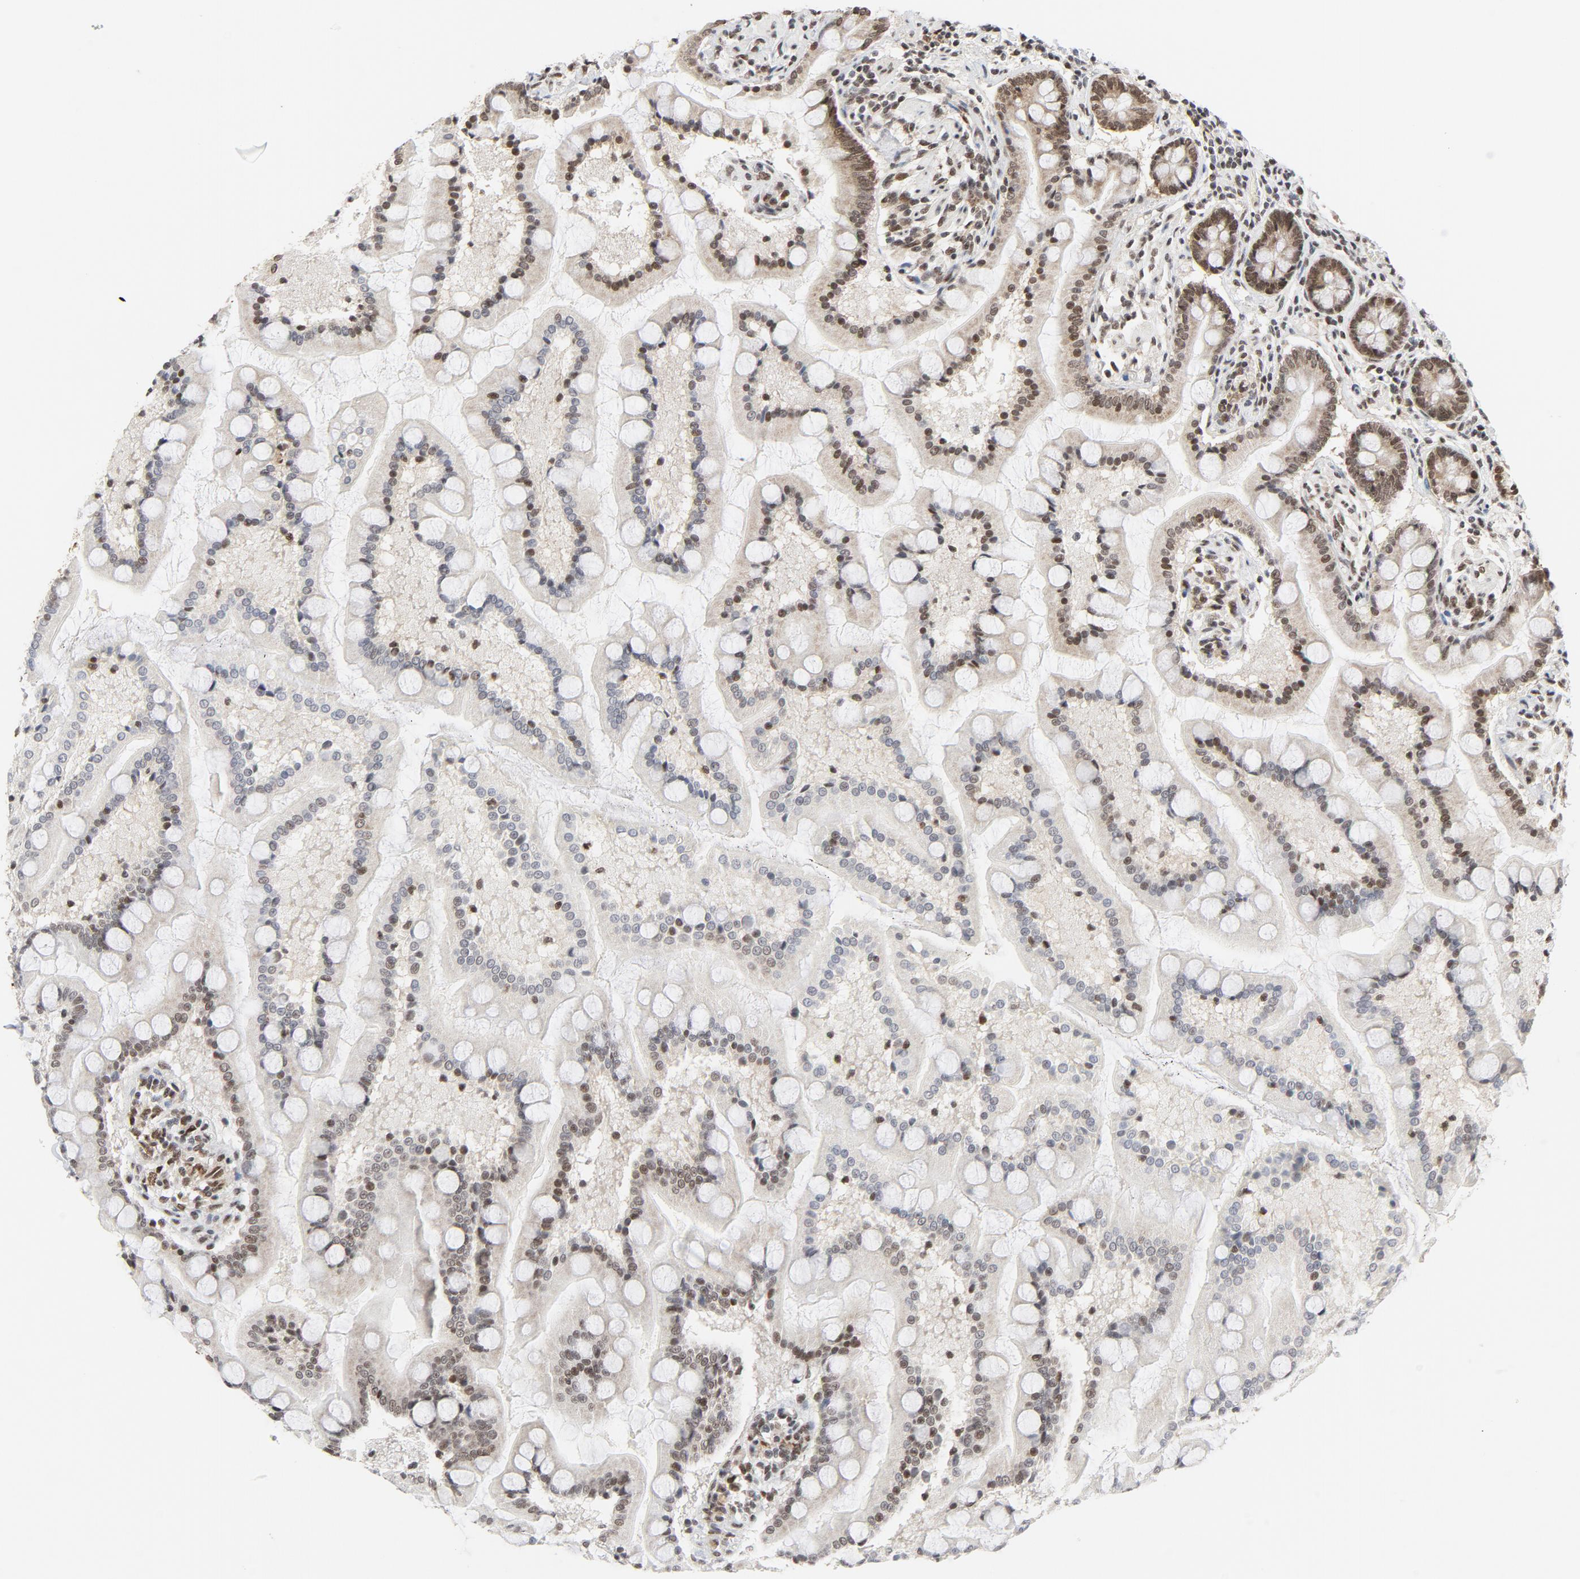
{"staining": {"intensity": "strong", "quantity": ">75%", "location": "nuclear"}, "tissue": "small intestine", "cell_type": "Glandular cells", "image_type": "normal", "snomed": [{"axis": "morphology", "description": "Normal tissue, NOS"}, {"axis": "topography", "description": "Small intestine"}], "caption": "Protein expression analysis of benign small intestine demonstrates strong nuclear expression in approximately >75% of glandular cells. (IHC, brightfield microscopy, high magnification).", "gene": "ERCC1", "patient": {"sex": "male", "age": 41}}